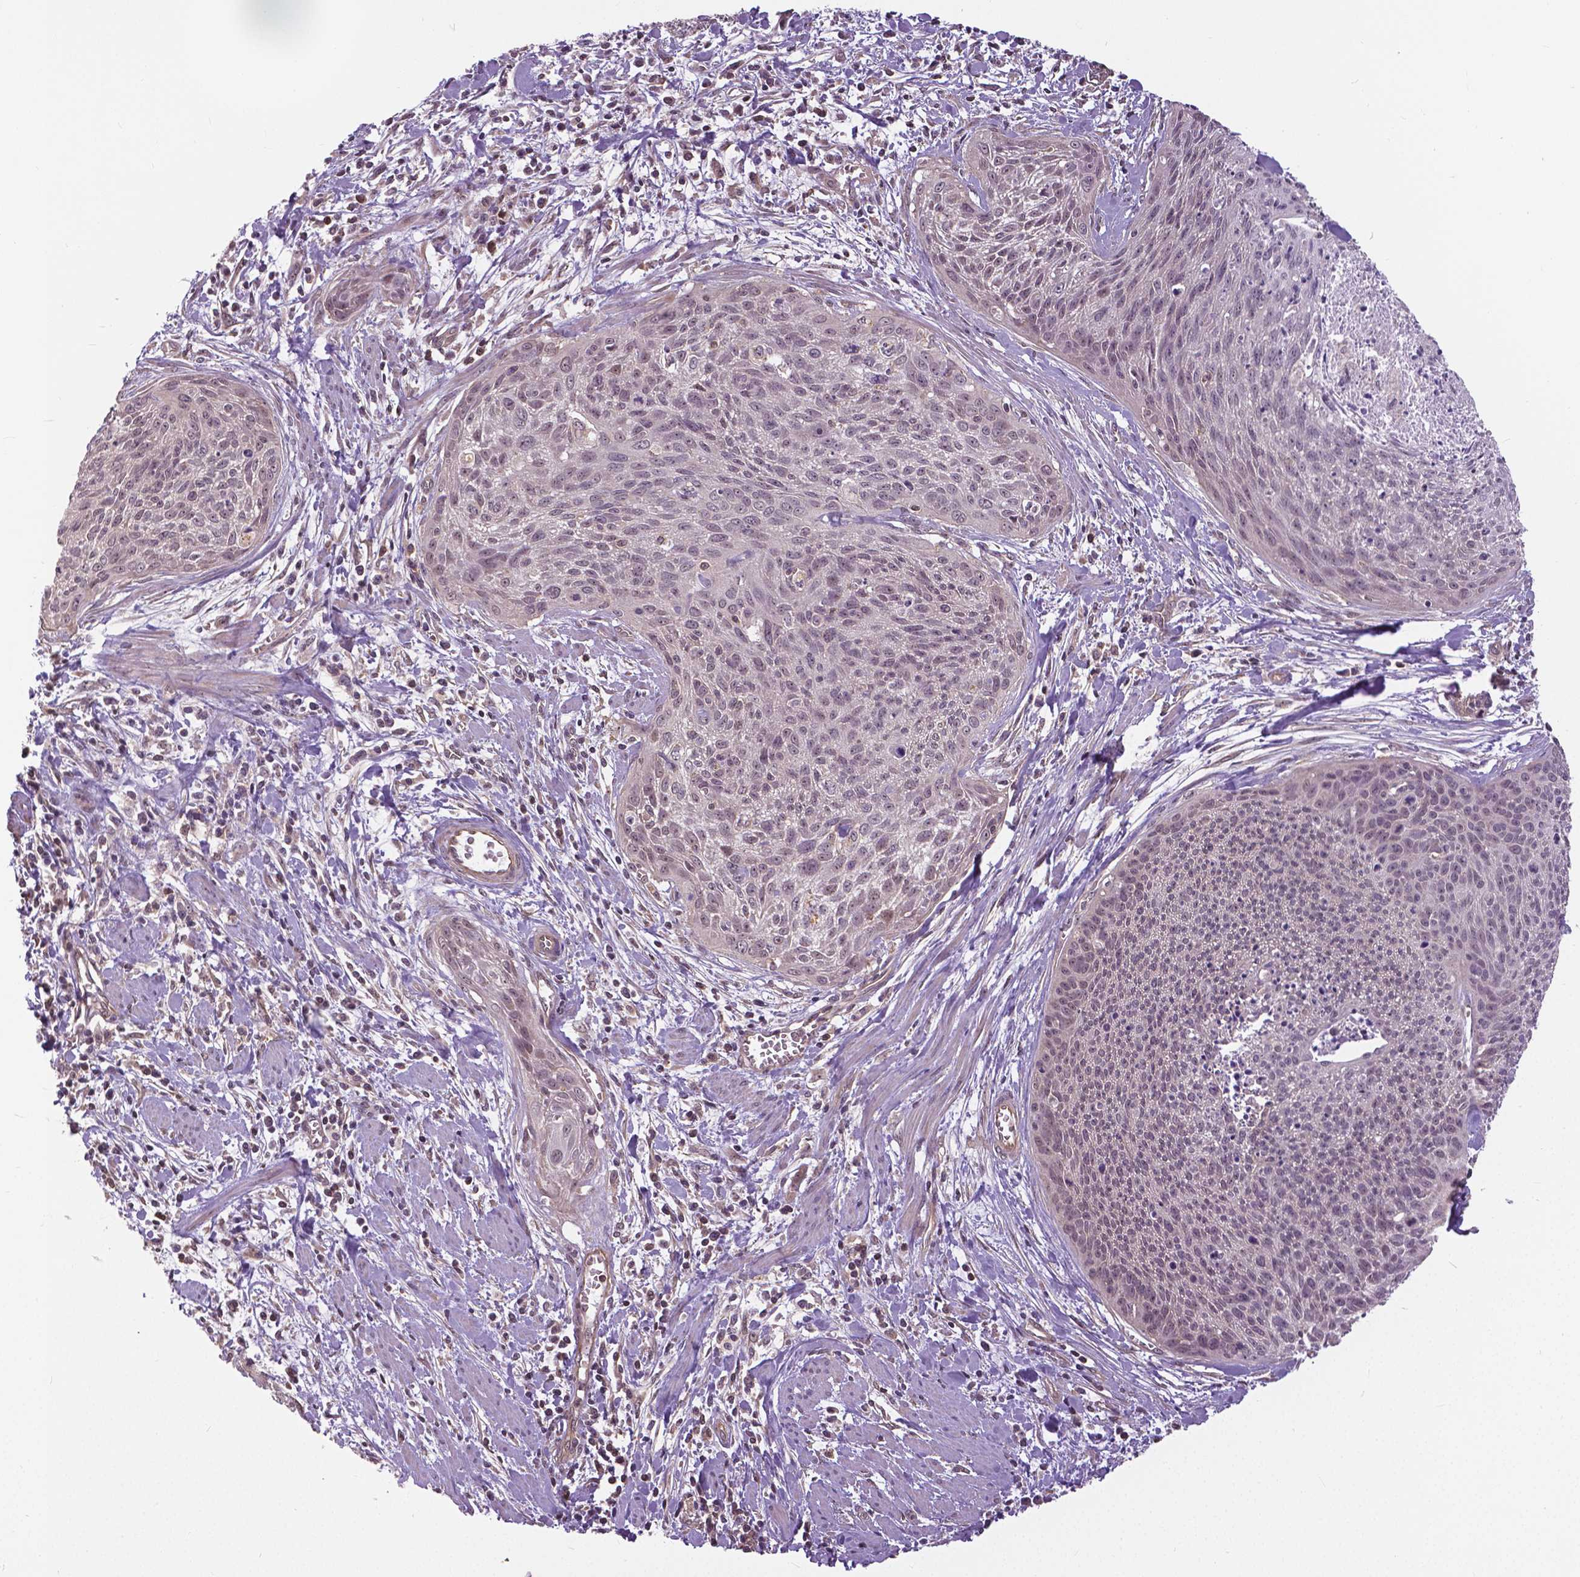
{"staining": {"intensity": "negative", "quantity": "none", "location": "none"}, "tissue": "cervical cancer", "cell_type": "Tumor cells", "image_type": "cancer", "snomed": [{"axis": "morphology", "description": "Squamous cell carcinoma, NOS"}, {"axis": "topography", "description": "Cervix"}], "caption": "Human cervical cancer stained for a protein using immunohistochemistry (IHC) demonstrates no positivity in tumor cells.", "gene": "ANXA13", "patient": {"sex": "female", "age": 55}}